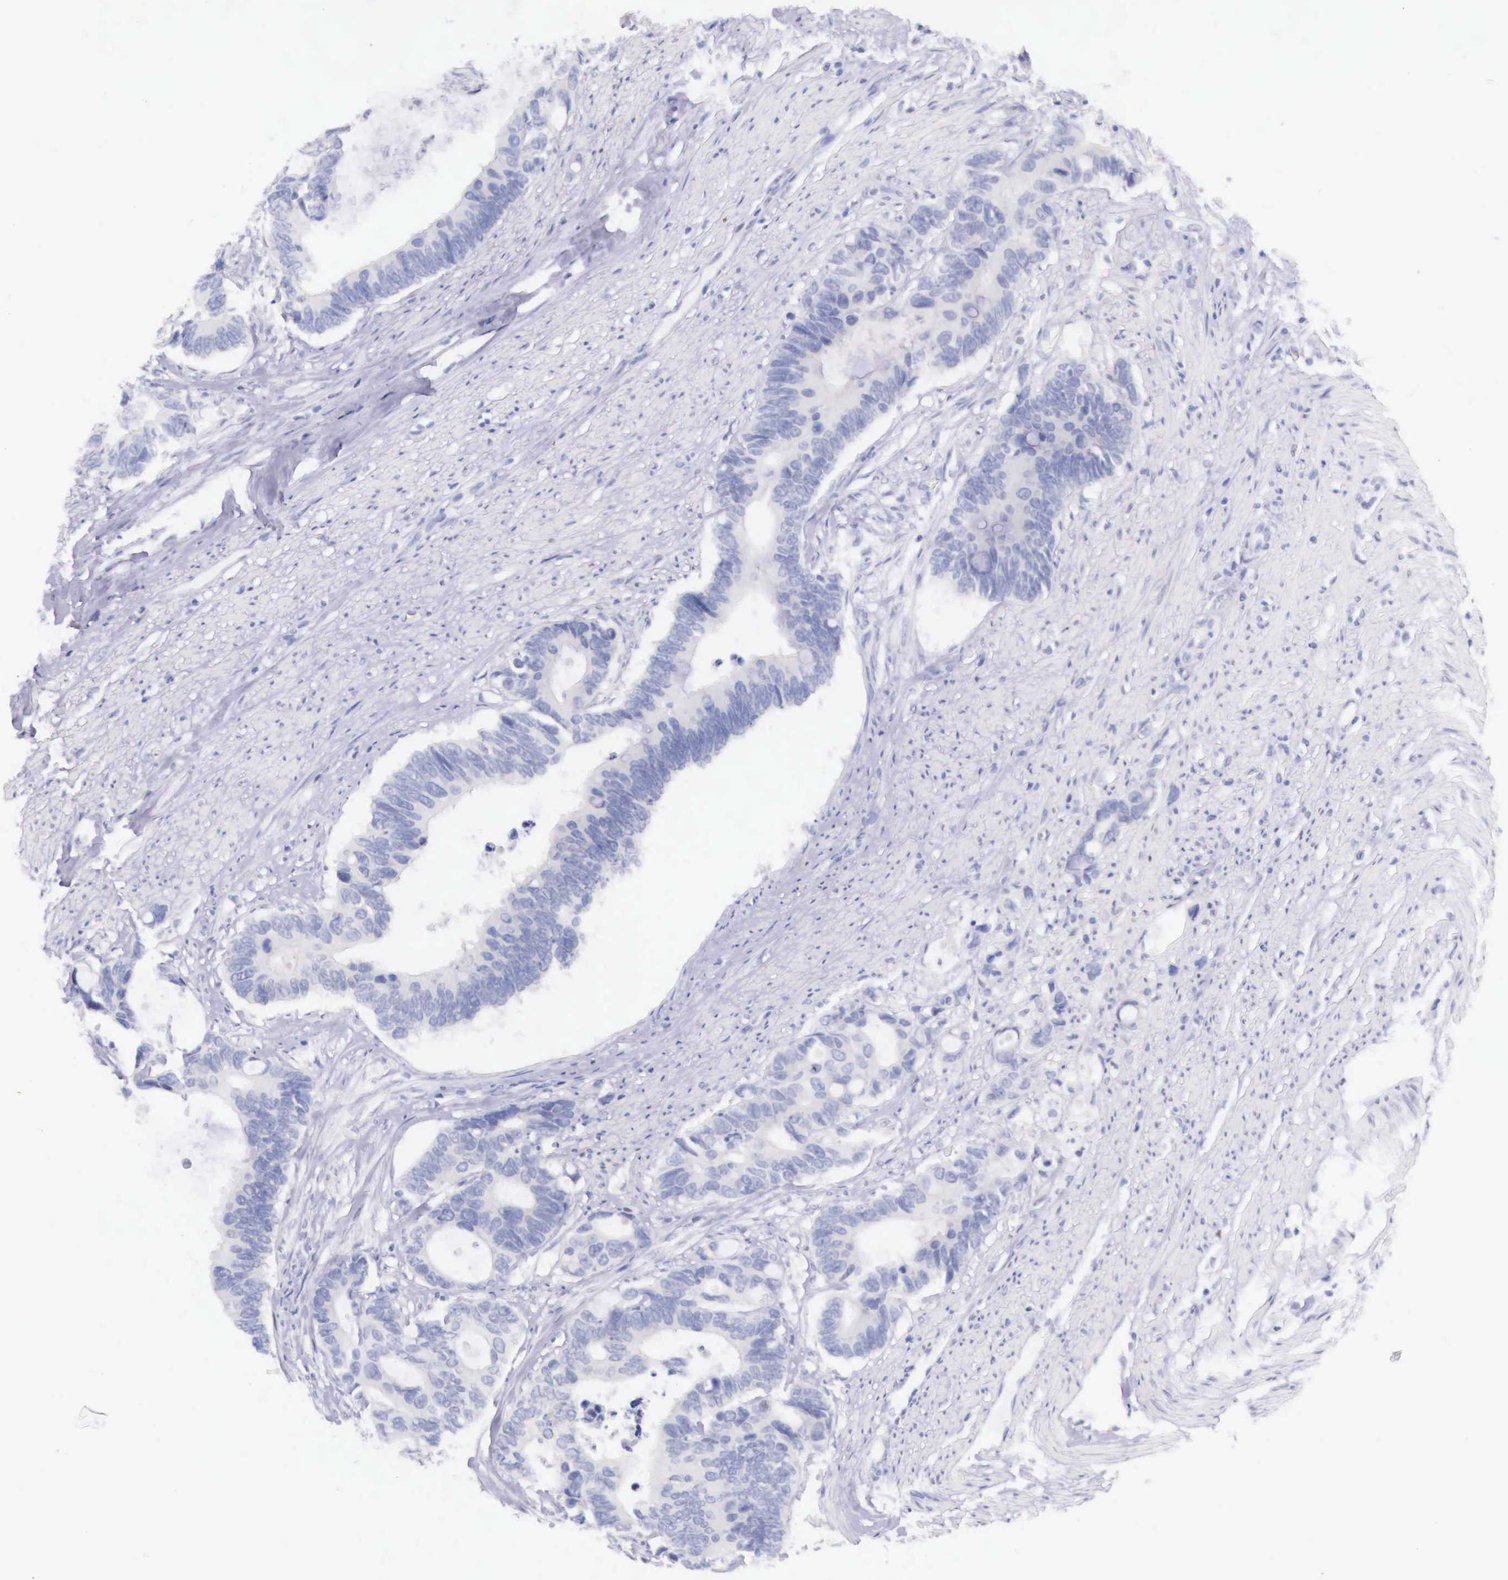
{"staining": {"intensity": "negative", "quantity": "none", "location": "none"}, "tissue": "colorectal cancer", "cell_type": "Tumor cells", "image_type": "cancer", "snomed": [{"axis": "morphology", "description": "Adenocarcinoma, NOS"}, {"axis": "topography", "description": "Colon"}], "caption": "Immunohistochemistry image of colorectal cancer stained for a protein (brown), which demonstrates no positivity in tumor cells.", "gene": "BCL6", "patient": {"sex": "male", "age": 49}}